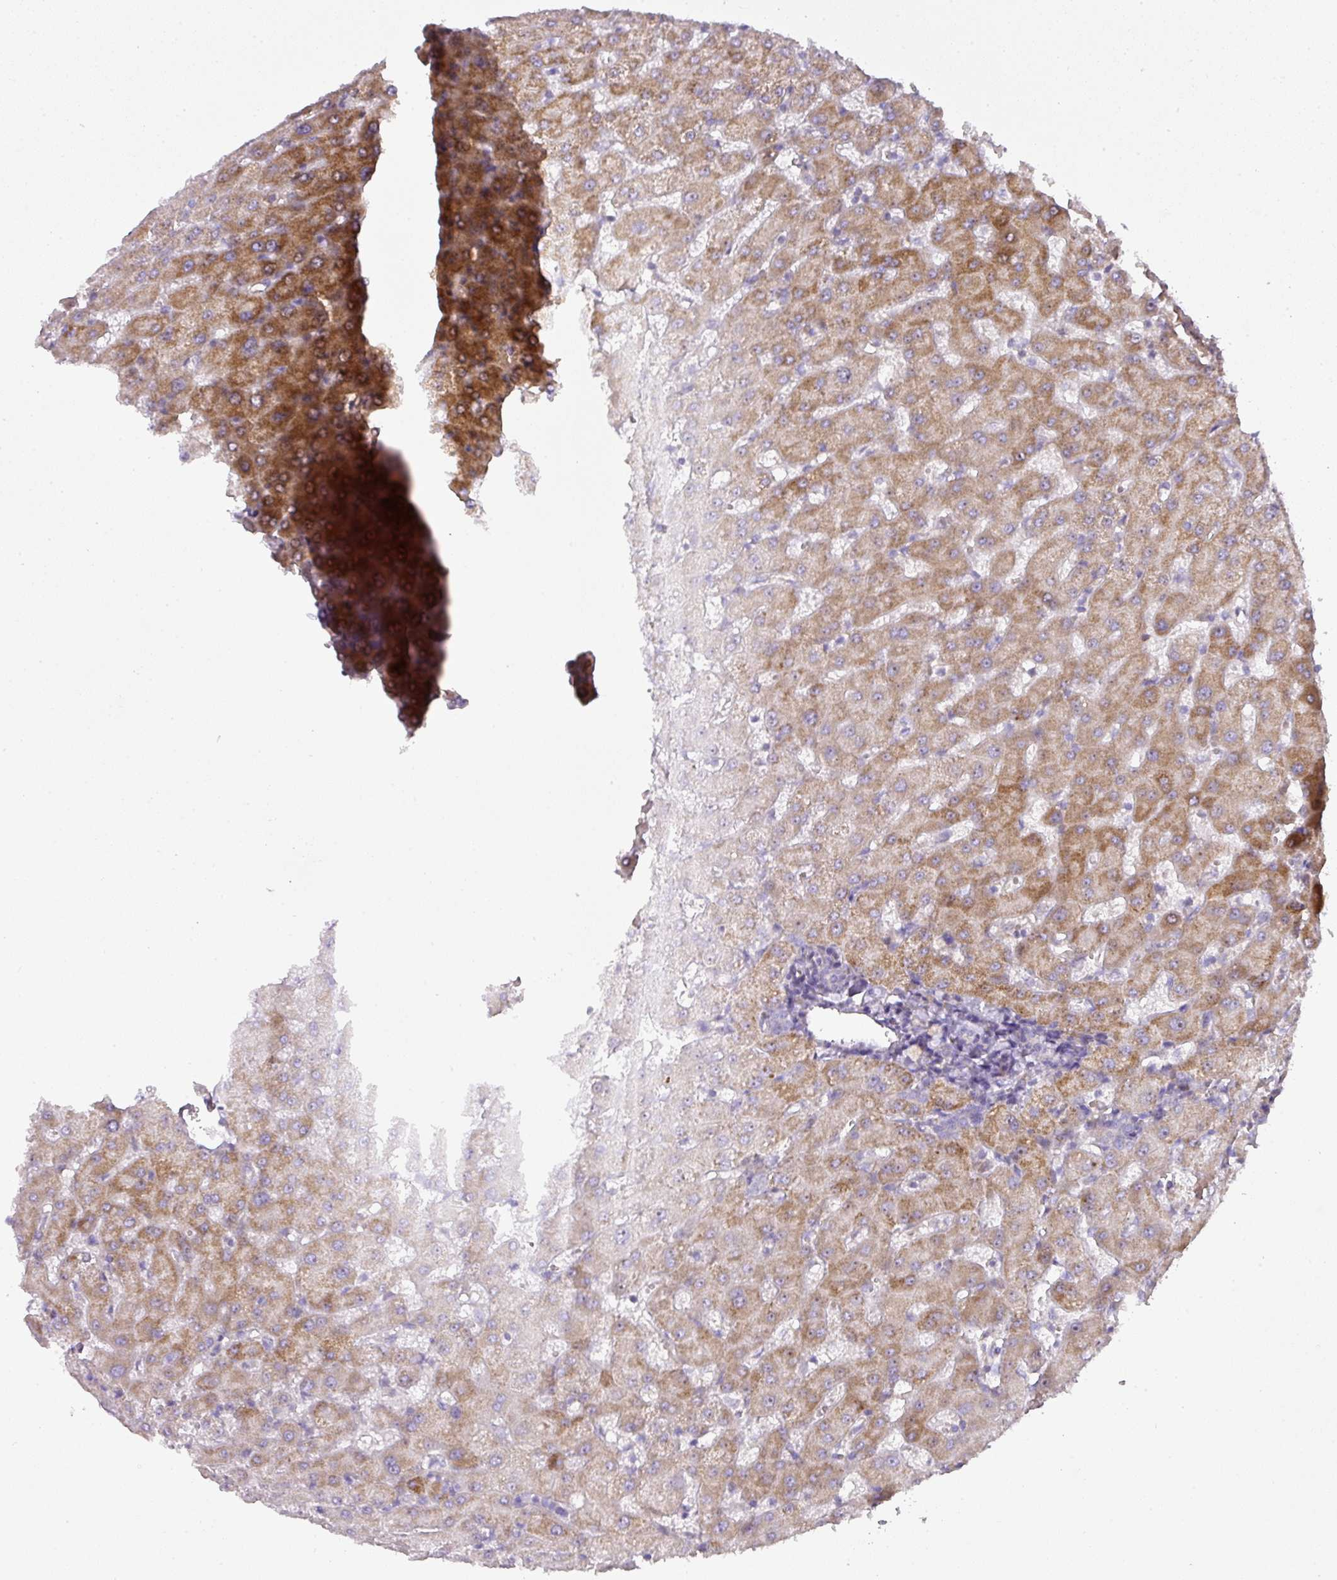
{"staining": {"intensity": "negative", "quantity": "none", "location": "none"}, "tissue": "liver", "cell_type": "Cholangiocytes", "image_type": "normal", "snomed": [{"axis": "morphology", "description": "Normal tissue, NOS"}, {"axis": "topography", "description": "Liver"}], "caption": "Immunohistochemical staining of normal human liver exhibits no significant positivity in cholangiocytes.", "gene": "ATP6V1F", "patient": {"sex": "female", "age": 63}}